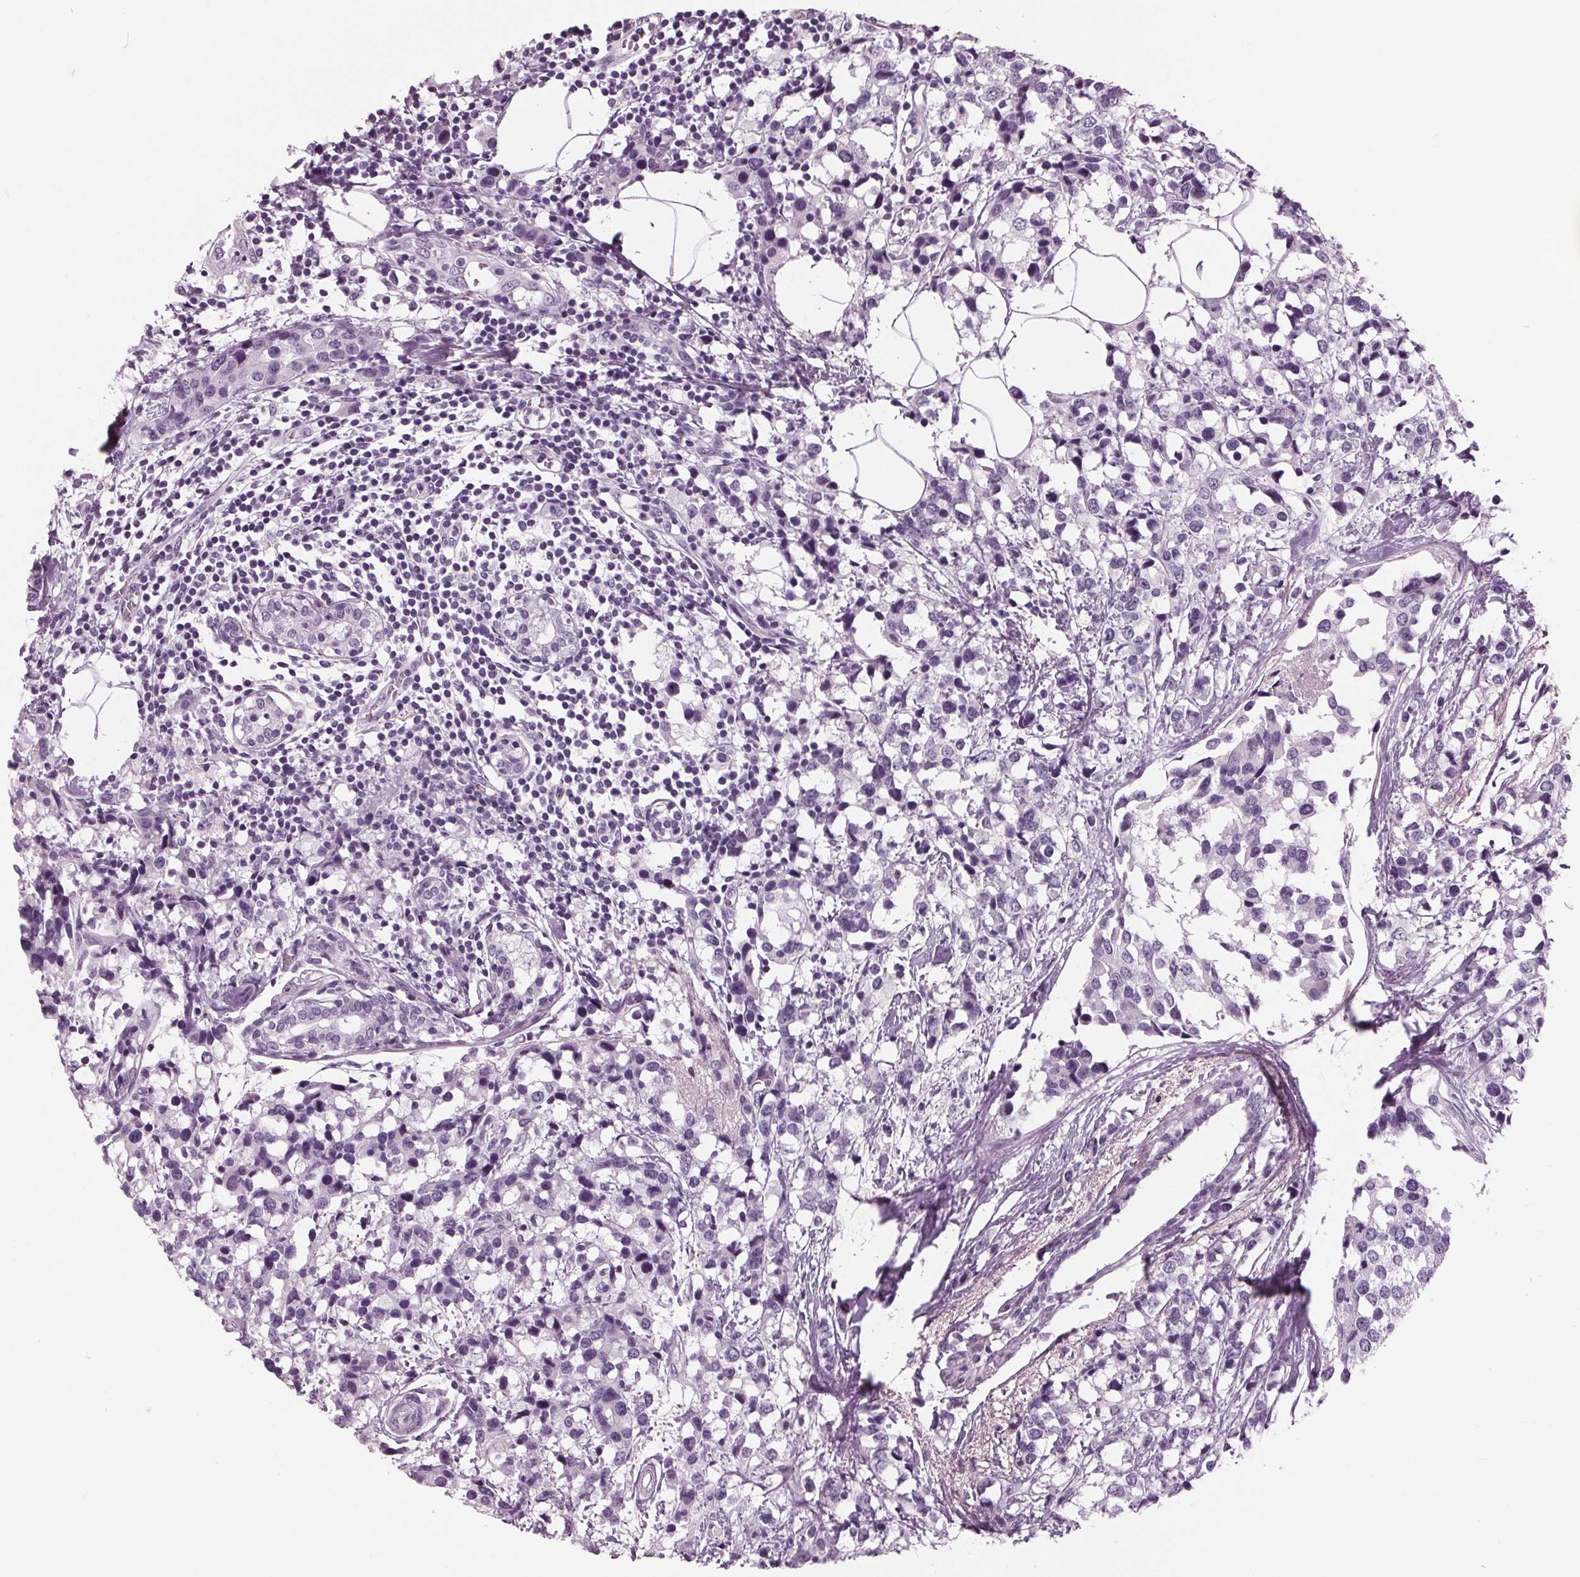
{"staining": {"intensity": "negative", "quantity": "none", "location": "none"}, "tissue": "breast cancer", "cell_type": "Tumor cells", "image_type": "cancer", "snomed": [{"axis": "morphology", "description": "Lobular carcinoma"}, {"axis": "topography", "description": "Breast"}], "caption": "The micrograph reveals no staining of tumor cells in breast lobular carcinoma.", "gene": "AMBP", "patient": {"sex": "female", "age": 59}}